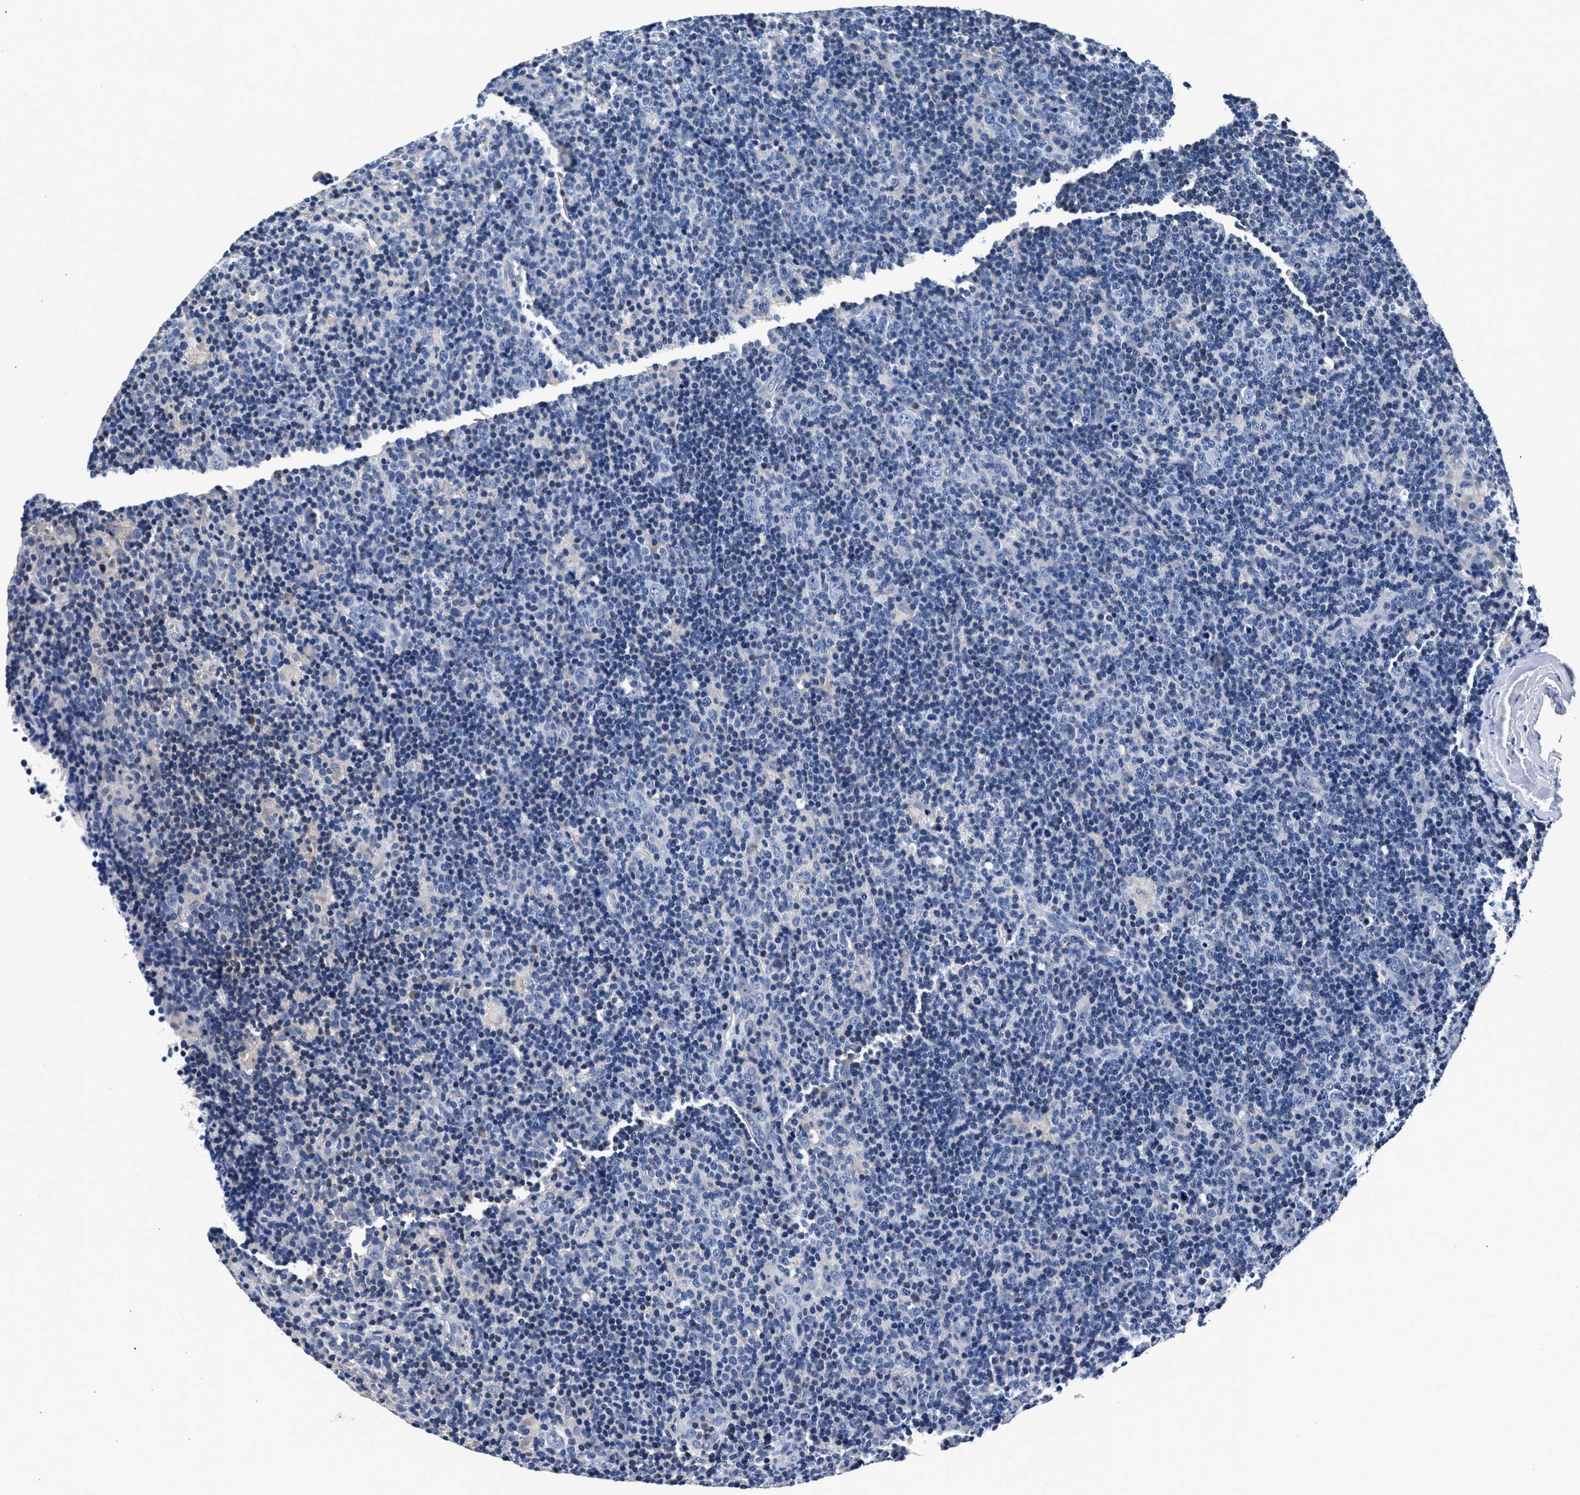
{"staining": {"intensity": "negative", "quantity": "none", "location": "none"}, "tissue": "lymphoma", "cell_type": "Tumor cells", "image_type": "cancer", "snomed": [{"axis": "morphology", "description": "Hodgkin's disease, NOS"}, {"axis": "topography", "description": "Lymph node"}], "caption": "Immunohistochemistry of human lymphoma exhibits no expression in tumor cells. (Stains: DAB IHC with hematoxylin counter stain, Microscopy: brightfield microscopy at high magnification).", "gene": "PHF24", "patient": {"sex": "female", "age": 57}}